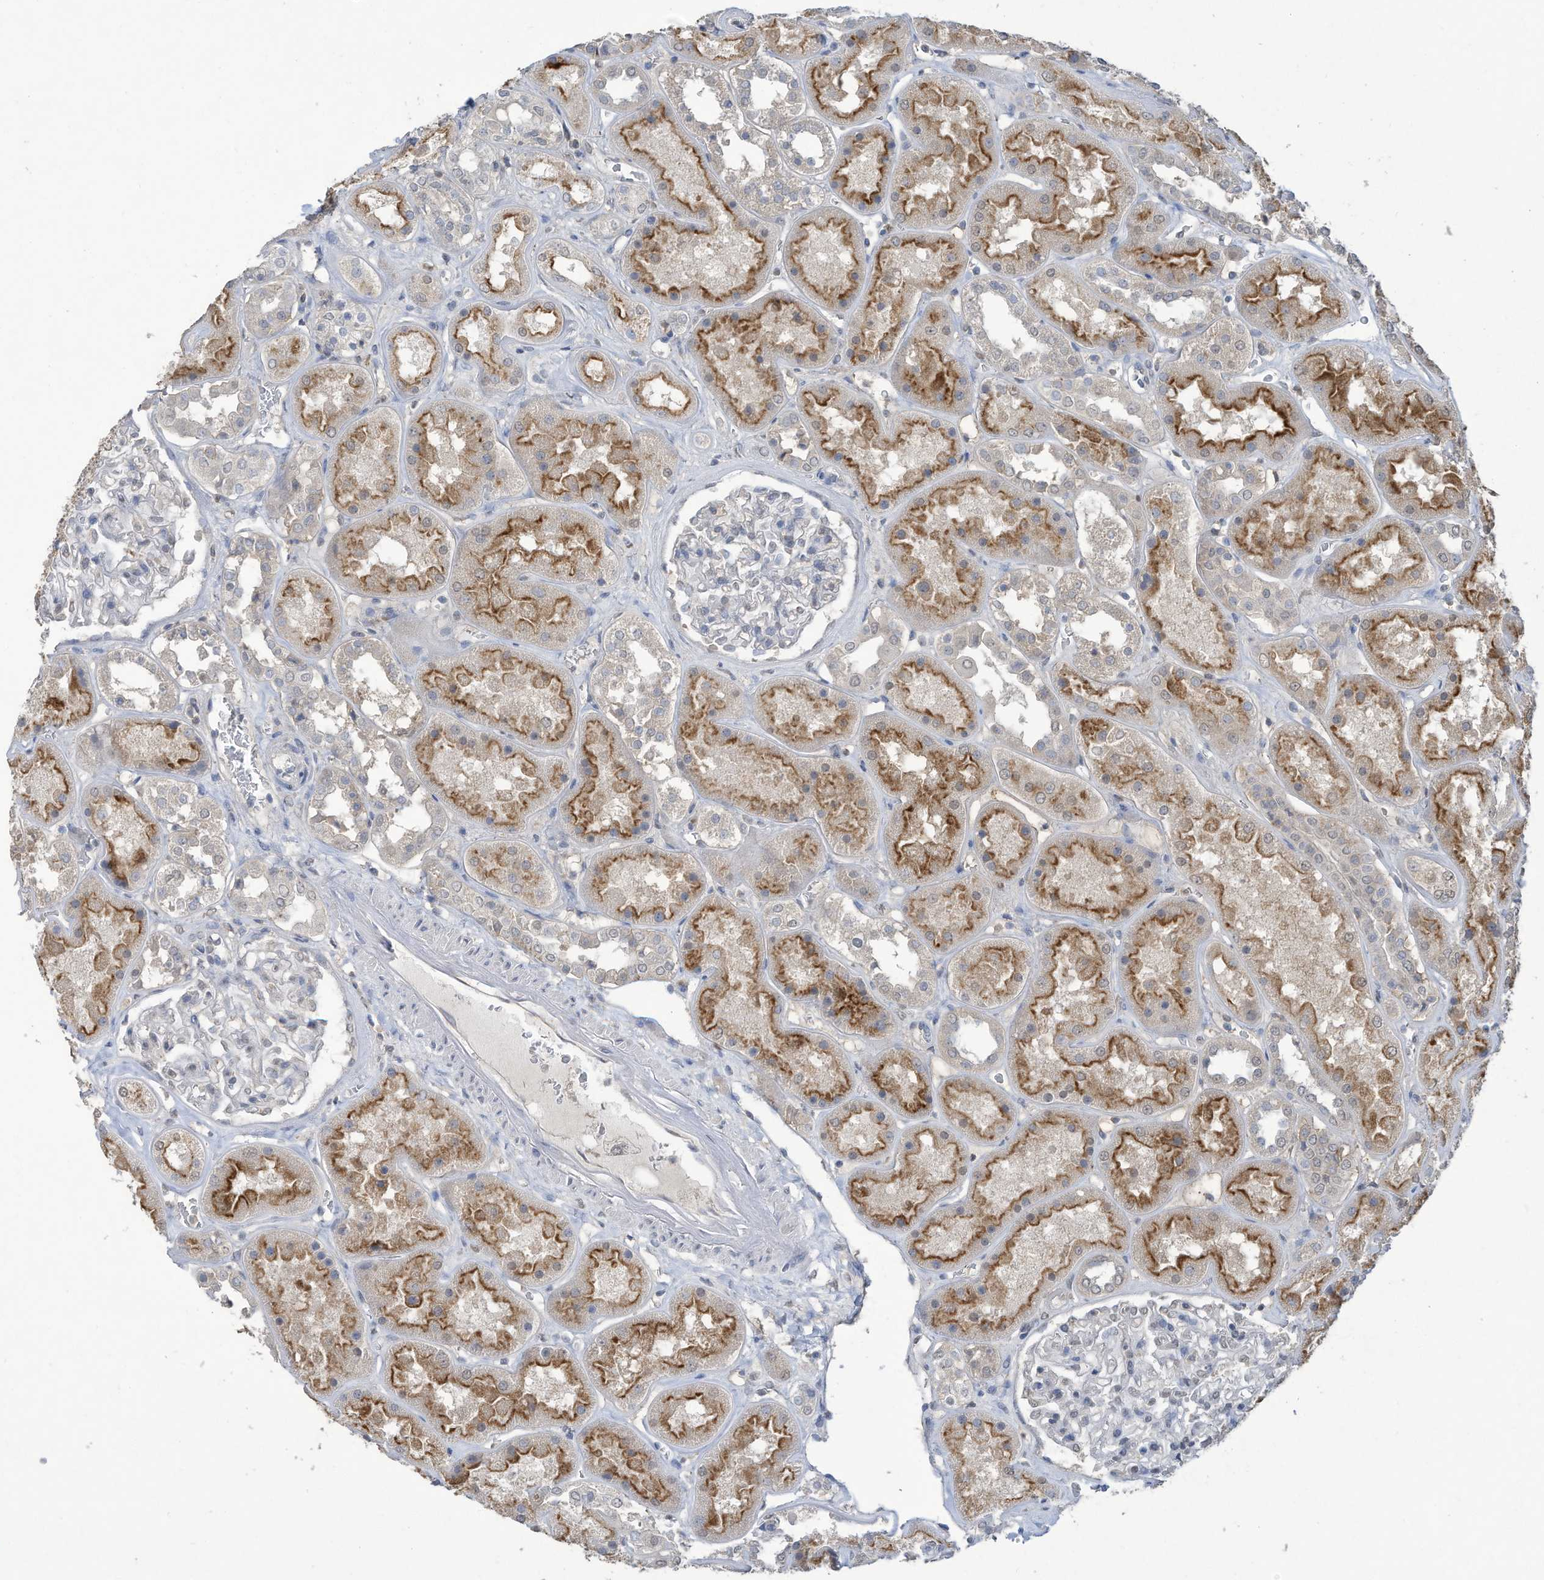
{"staining": {"intensity": "negative", "quantity": "none", "location": "none"}, "tissue": "kidney", "cell_type": "Cells in glomeruli", "image_type": "normal", "snomed": [{"axis": "morphology", "description": "Normal tissue, NOS"}, {"axis": "topography", "description": "Kidney"}], "caption": "A photomicrograph of kidney stained for a protein shows no brown staining in cells in glomeruli.", "gene": "HAS3", "patient": {"sex": "male", "age": 70}}